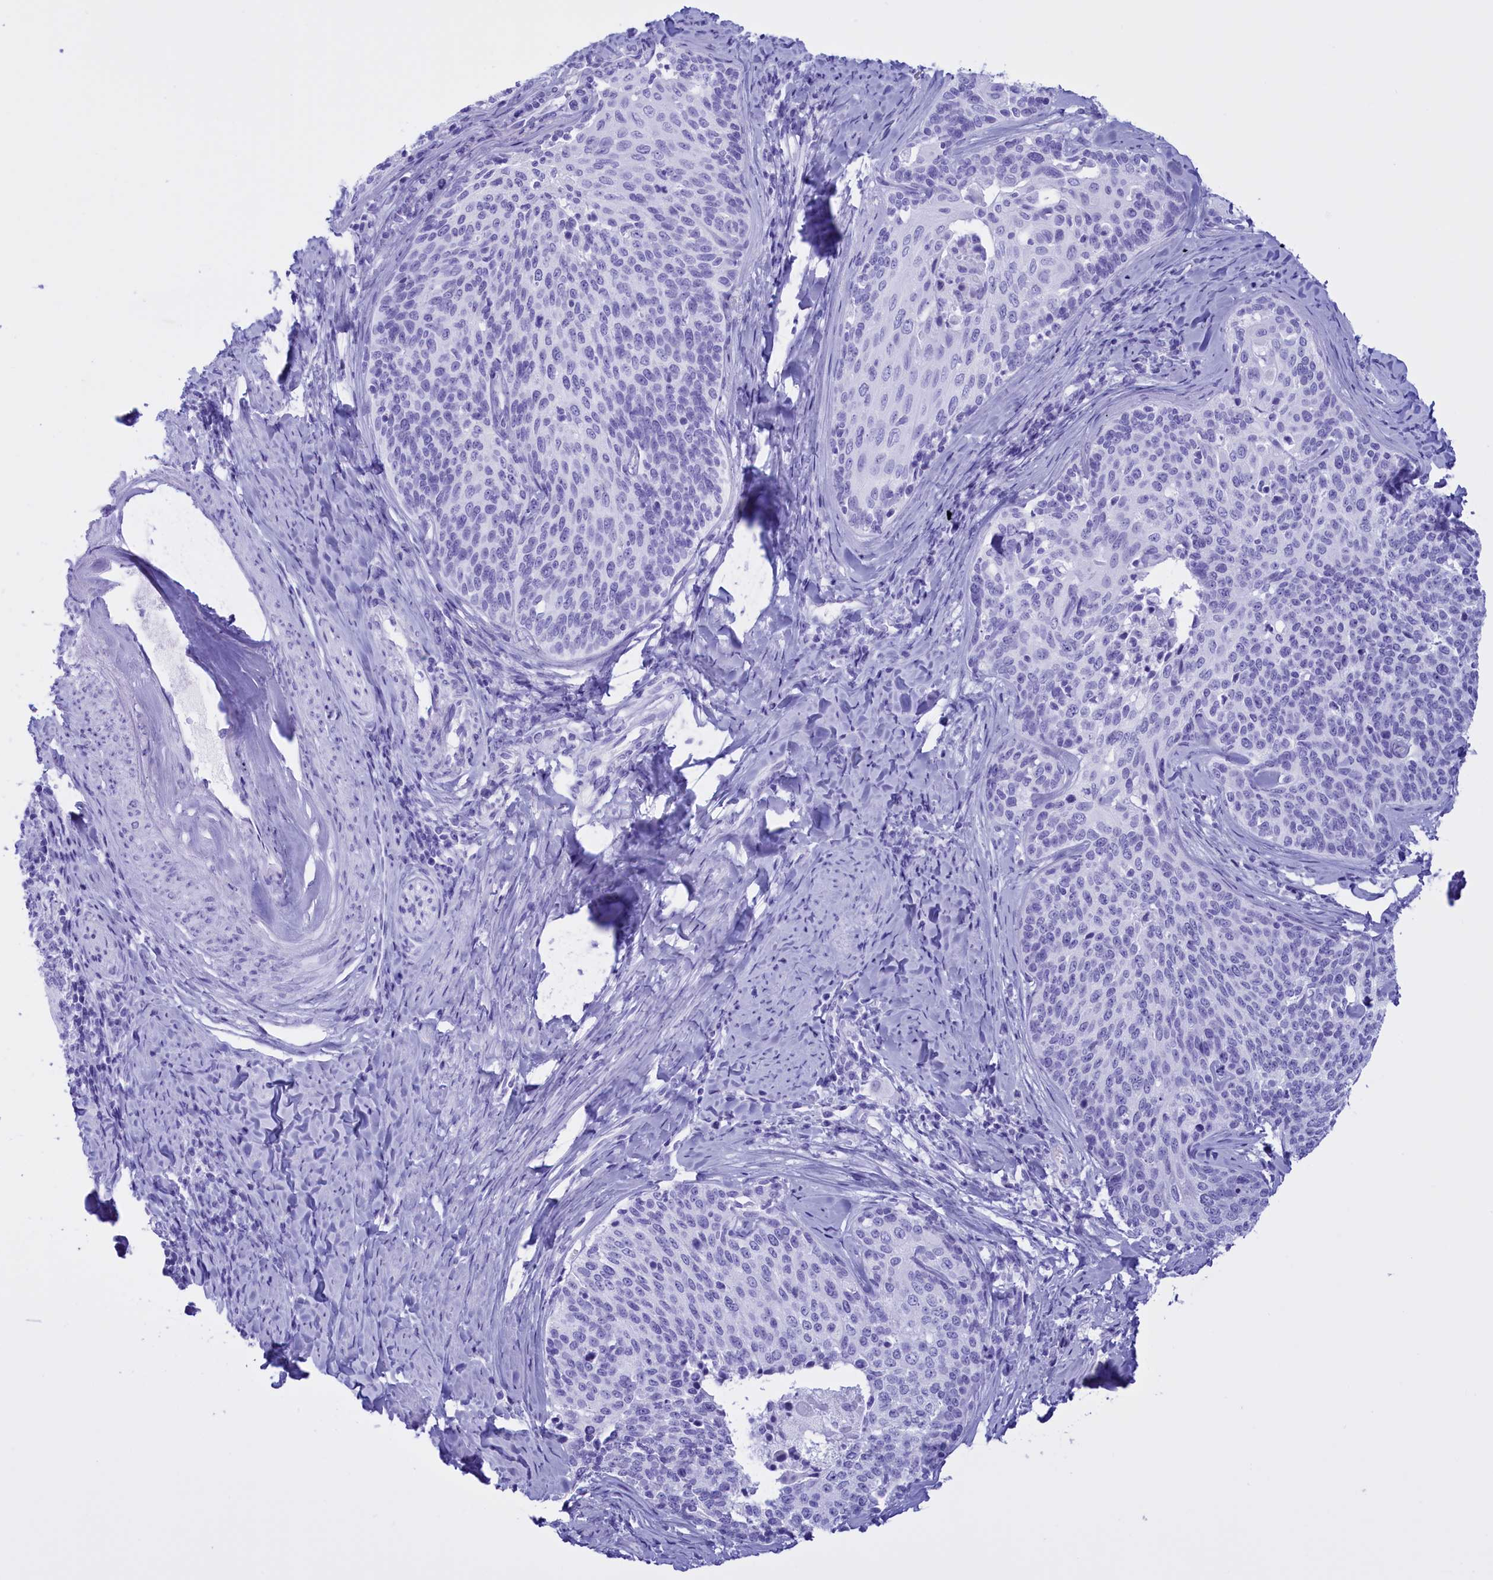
{"staining": {"intensity": "negative", "quantity": "none", "location": "none"}, "tissue": "cervical cancer", "cell_type": "Tumor cells", "image_type": "cancer", "snomed": [{"axis": "morphology", "description": "Squamous cell carcinoma, NOS"}, {"axis": "topography", "description": "Cervix"}], "caption": "IHC of human cervical cancer demonstrates no staining in tumor cells.", "gene": "BRI3", "patient": {"sex": "female", "age": 50}}